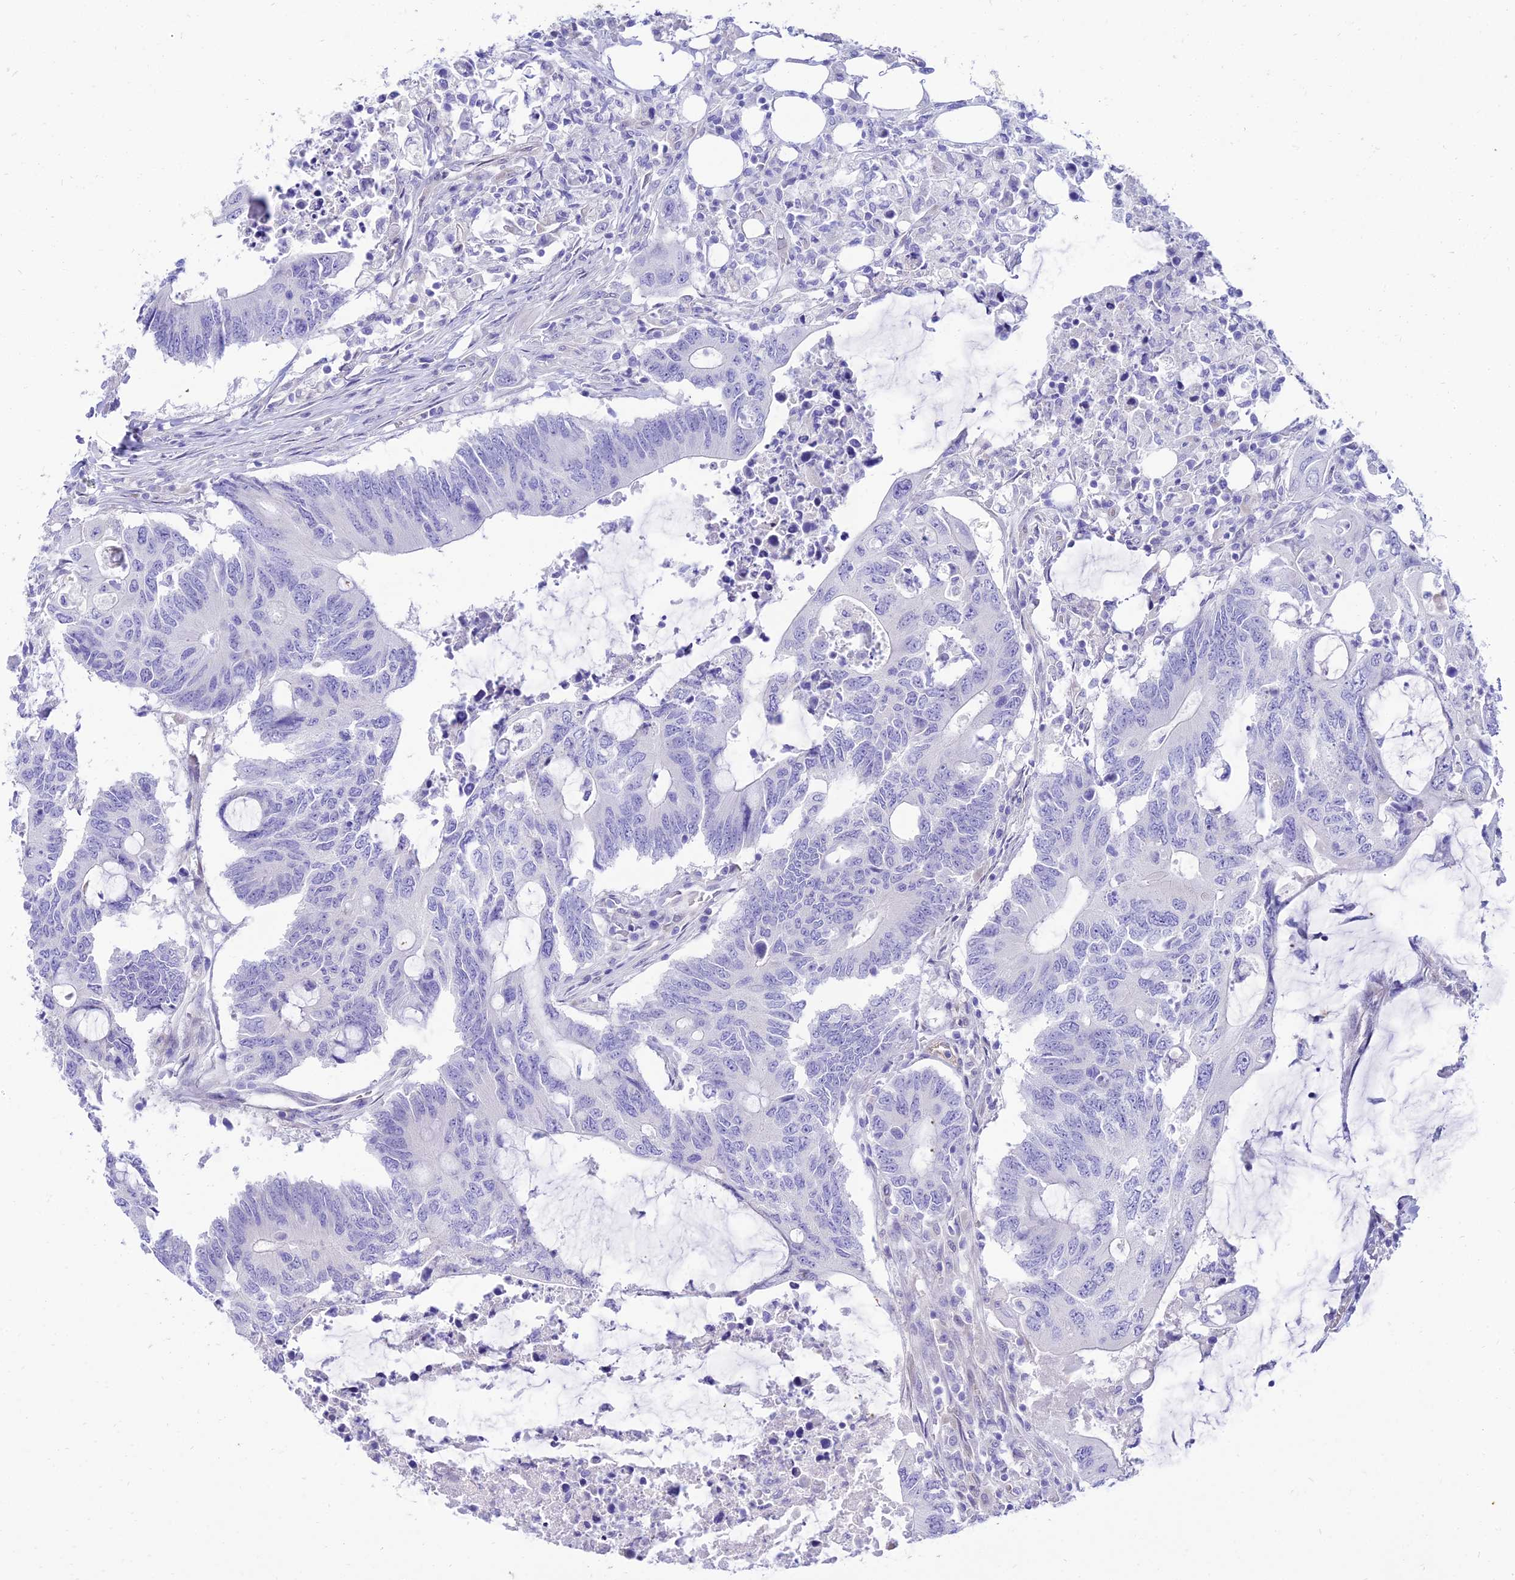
{"staining": {"intensity": "negative", "quantity": "none", "location": "none"}, "tissue": "colorectal cancer", "cell_type": "Tumor cells", "image_type": "cancer", "snomed": [{"axis": "morphology", "description": "Adenocarcinoma, NOS"}, {"axis": "topography", "description": "Colon"}], "caption": "Tumor cells show no significant protein positivity in colorectal cancer (adenocarcinoma). Nuclei are stained in blue.", "gene": "TAC3", "patient": {"sex": "male", "age": 71}}